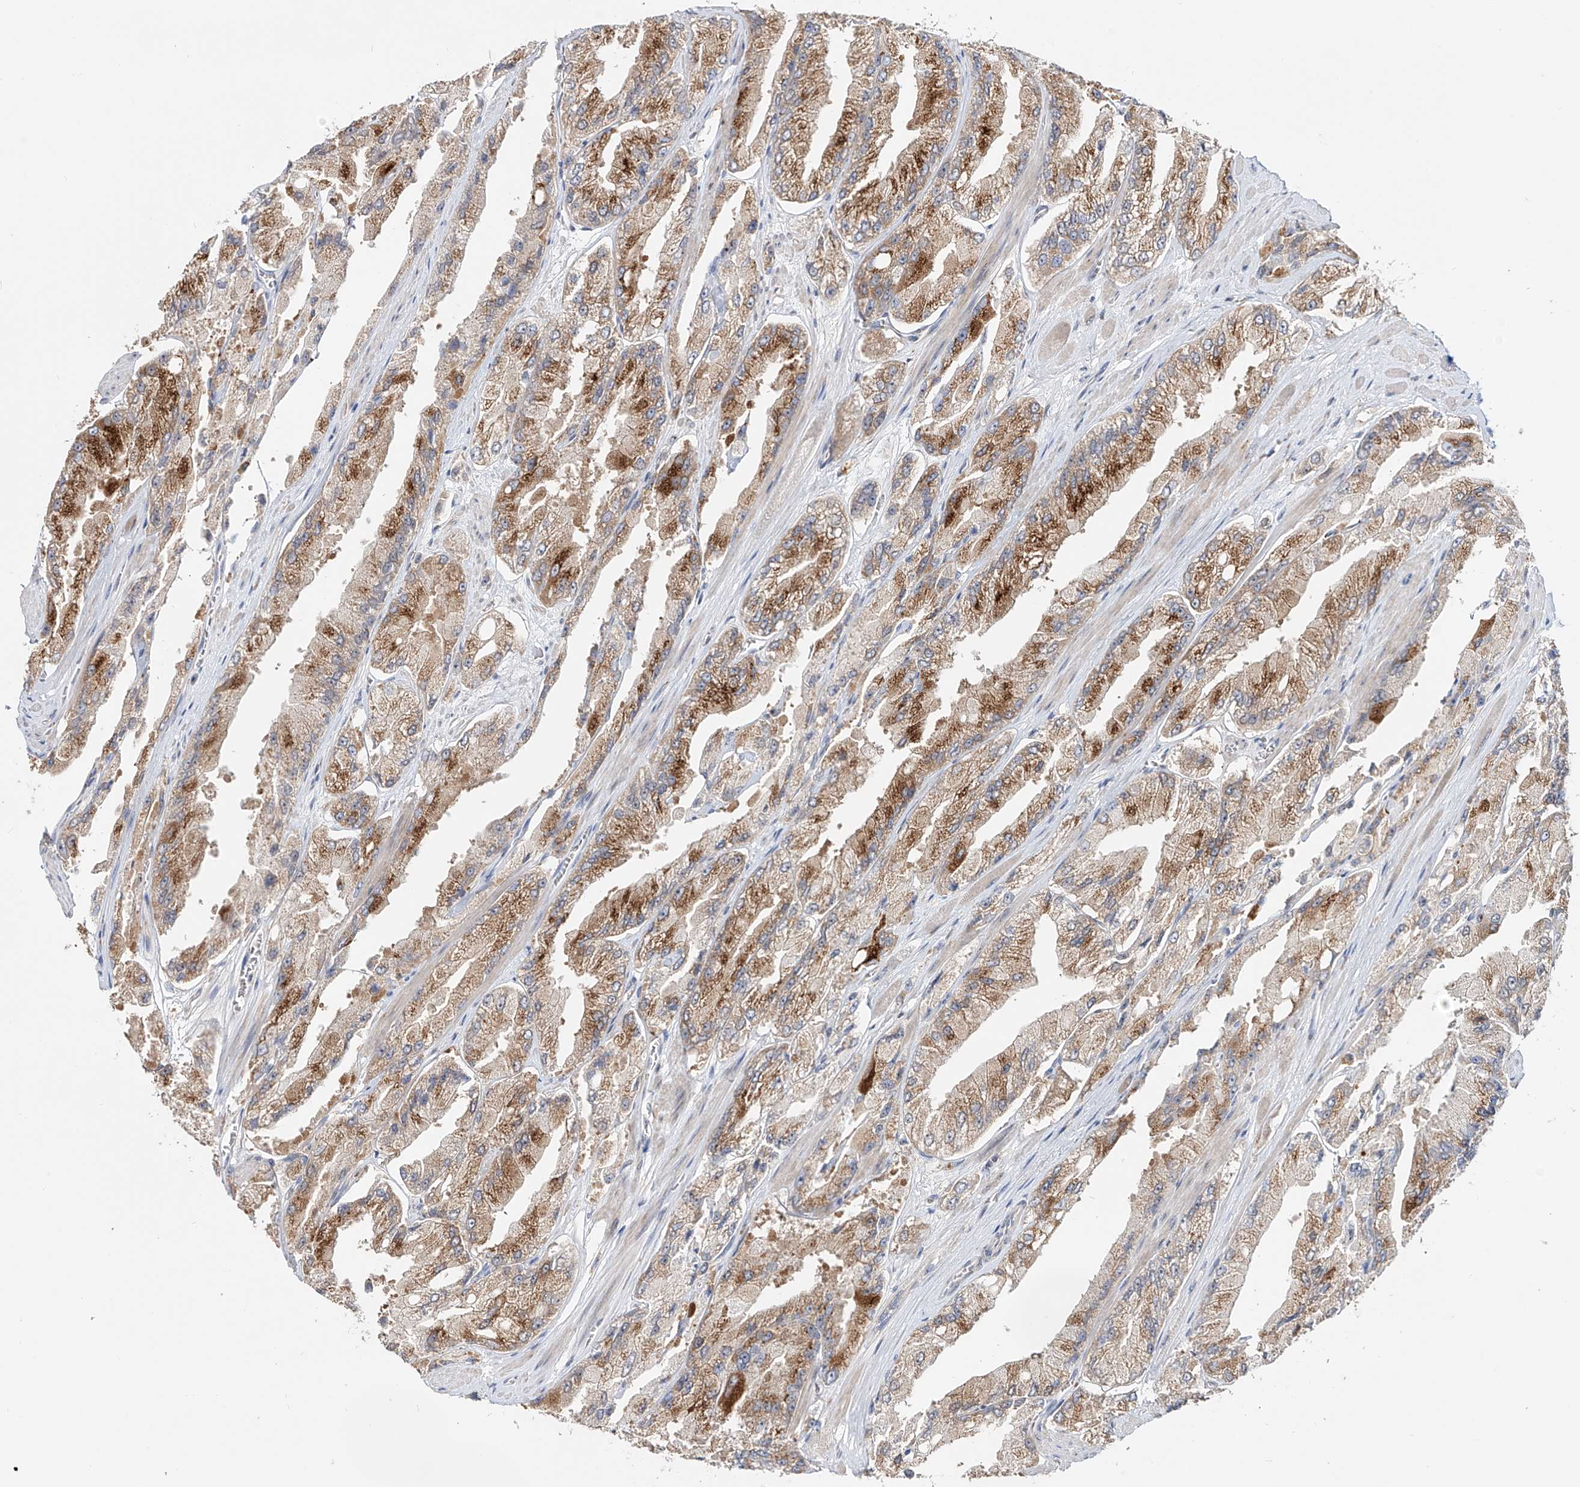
{"staining": {"intensity": "moderate", "quantity": "25%-75%", "location": "cytoplasmic/membranous"}, "tissue": "prostate cancer", "cell_type": "Tumor cells", "image_type": "cancer", "snomed": [{"axis": "morphology", "description": "Adenocarcinoma, High grade"}, {"axis": "topography", "description": "Prostate"}], "caption": "Immunohistochemistry (IHC) image of prostate cancer stained for a protein (brown), which shows medium levels of moderate cytoplasmic/membranous staining in about 25%-75% of tumor cells.", "gene": "BSDC1", "patient": {"sex": "male", "age": 58}}